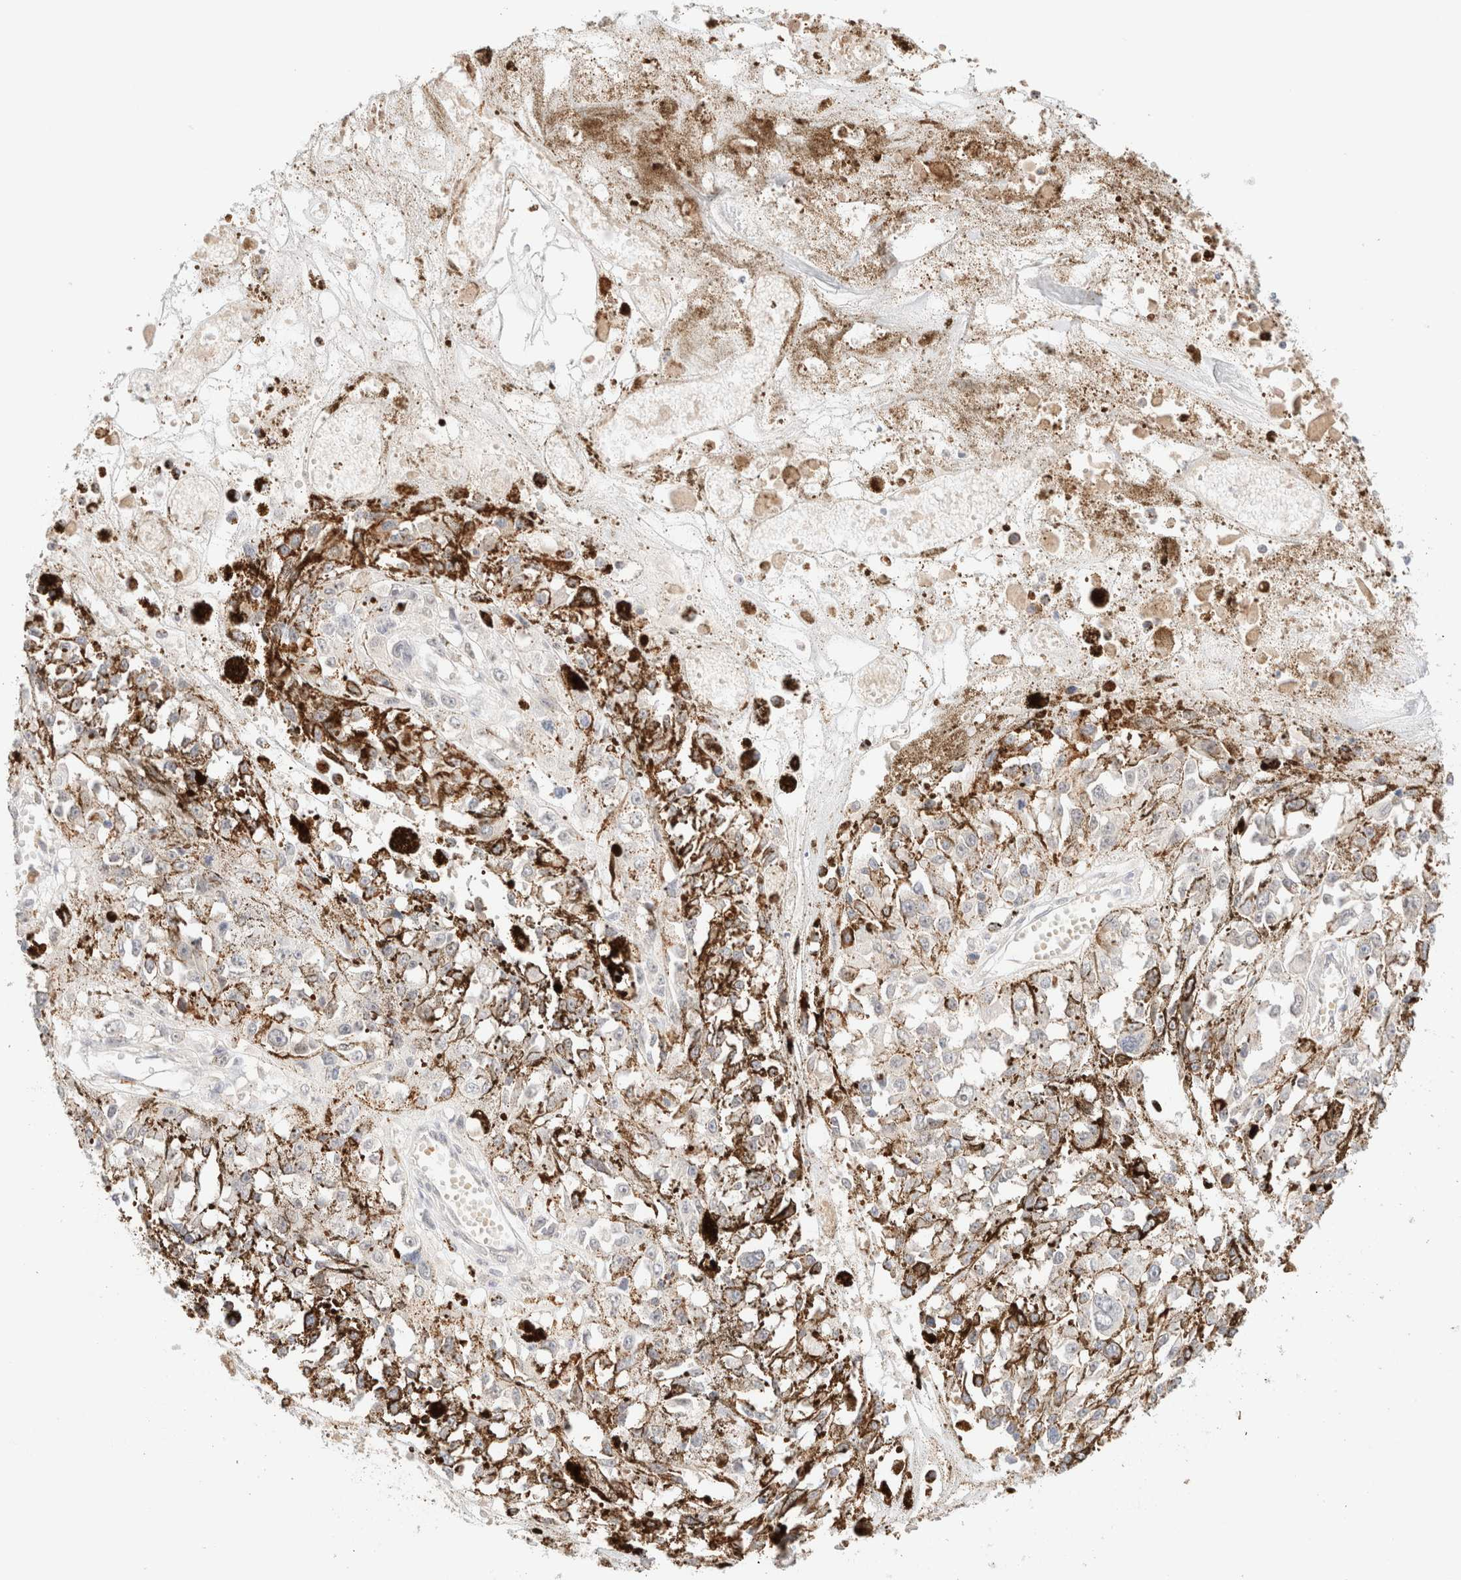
{"staining": {"intensity": "negative", "quantity": "none", "location": "none"}, "tissue": "melanoma", "cell_type": "Tumor cells", "image_type": "cancer", "snomed": [{"axis": "morphology", "description": "Malignant melanoma, Metastatic site"}, {"axis": "topography", "description": "Lymph node"}], "caption": "Tumor cells show no significant expression in melanoma.", "gene": "SGSM2", "patient": {"sex": "male", "age": 59}}